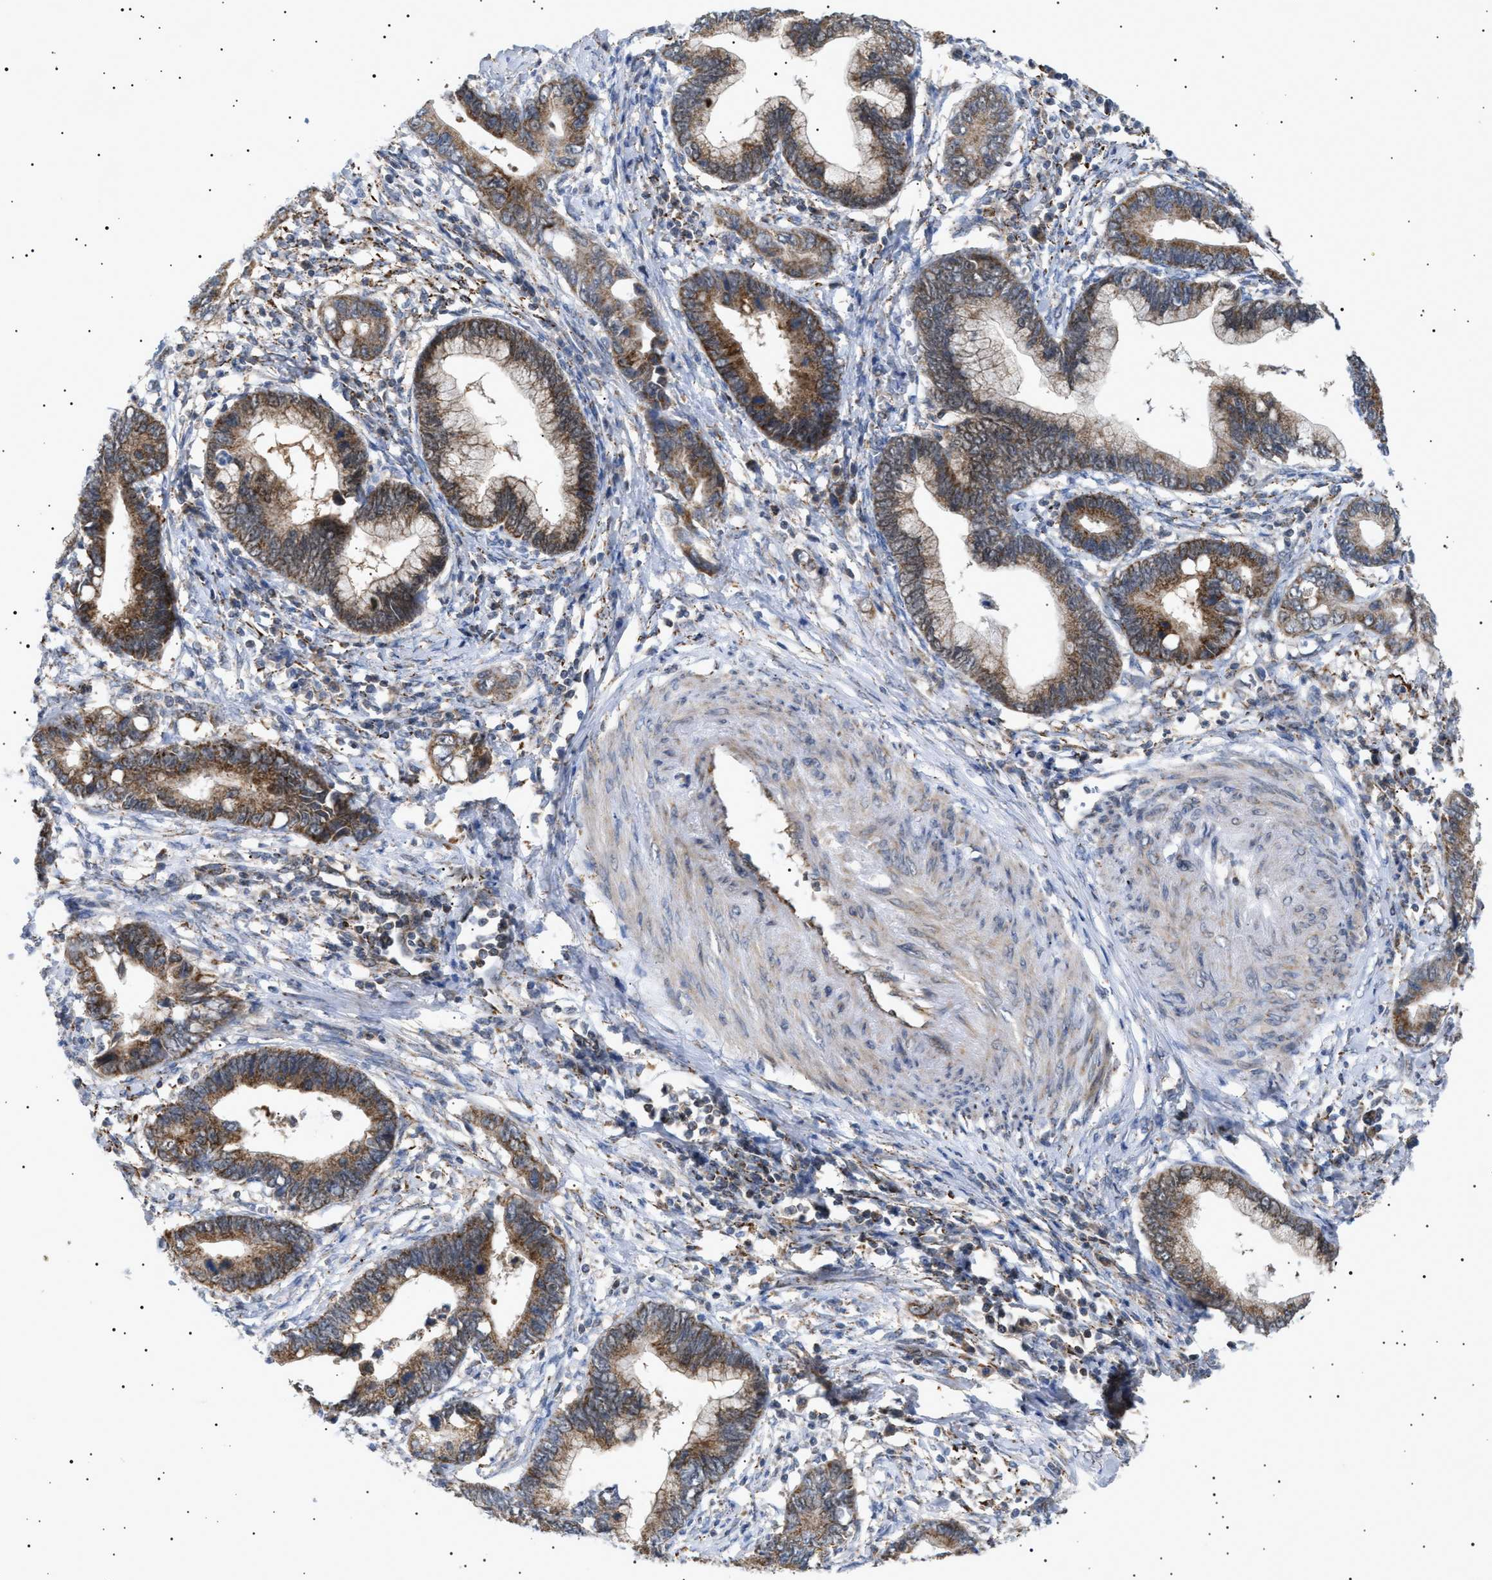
{"staining": {"intensity": "moderate", "quantity": ">75%", "location": "cytoplasmic/membranous"}, "tissue": "cervical cancer", "cell_type": "Tumor cells", "image_type": "cancer", "snomed": [{"axis": "morphology", "description": "Adenocarcinoma, NOS"}, {"axis": "topography", "description": "Cervix"}], "caption": "Immunohistochemical staining of cervical adenocarcinoma shows medium levels of moderate cytoplasmic/membranous positivity in approximately >75% of tumor cells.", "gene": "SIRT5", "patient": {"sex": "female", "age": 44}}